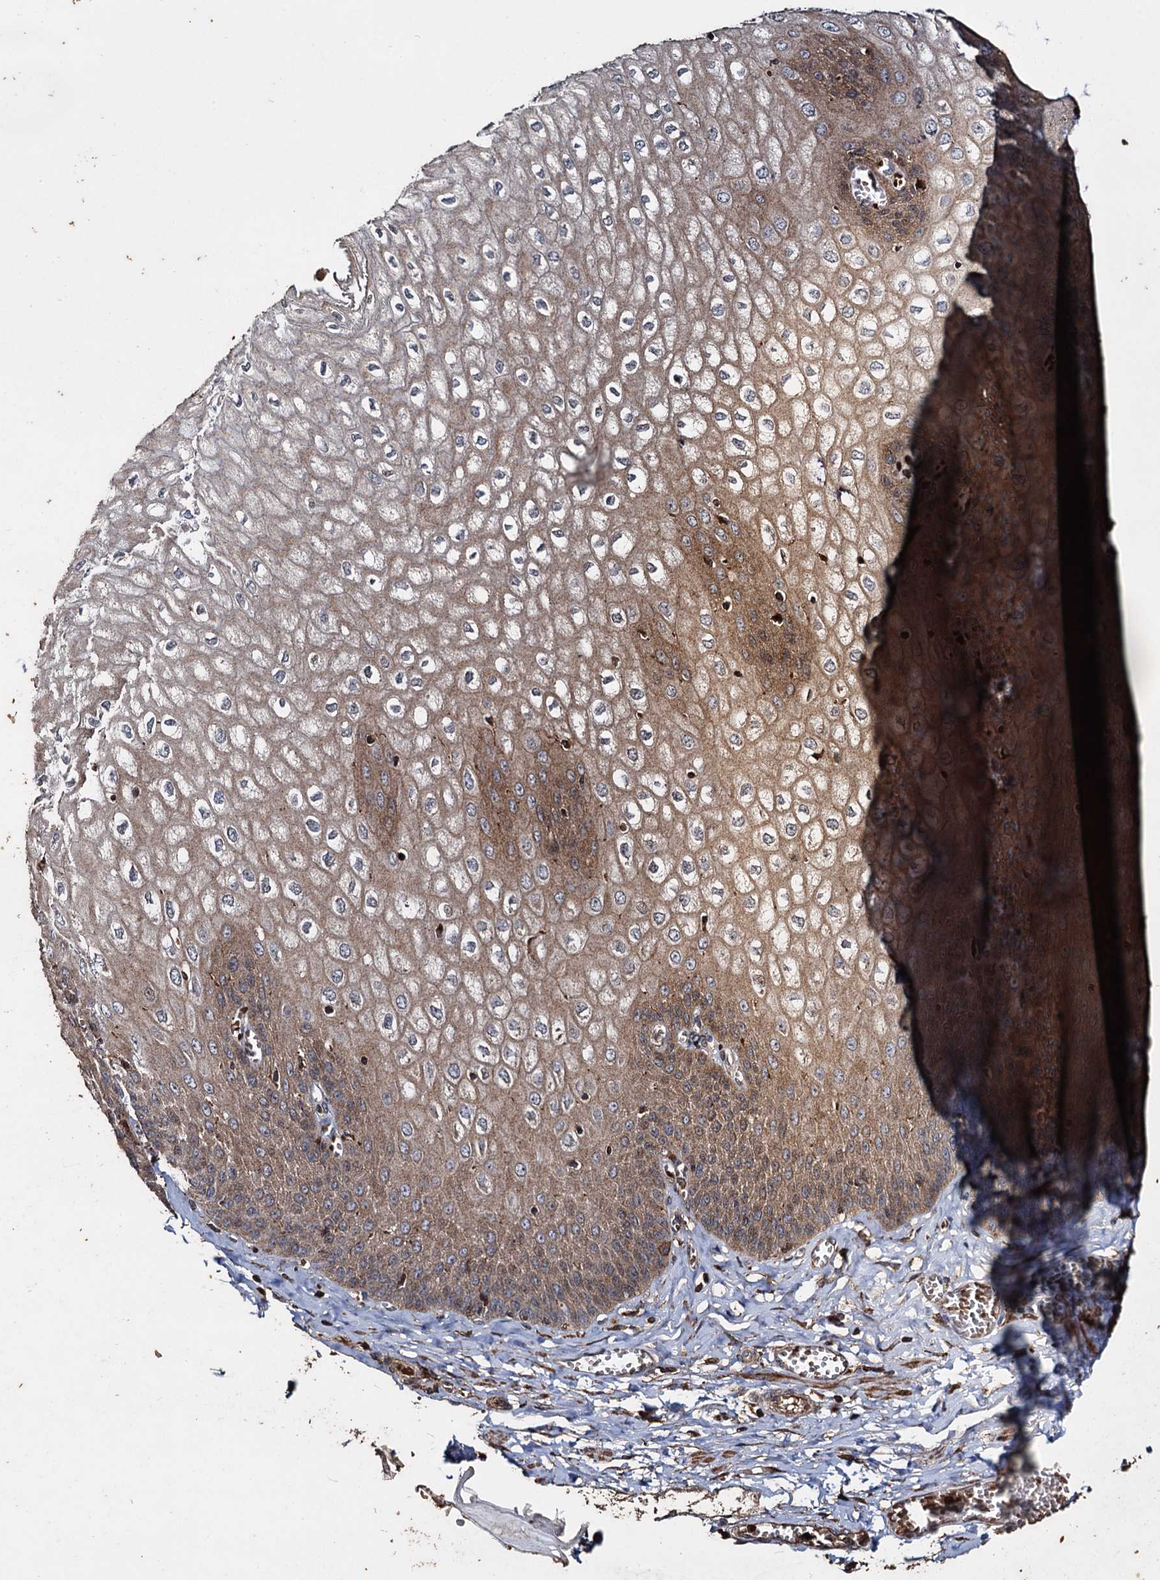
{"staining": {"intensity": "moderate", "quantity": ">75%", "location": "cytoplasmic/membranous"}, "tissue": "esophagus", "cell_type": "Squamous epithelial cells", "image_type": "normal", "snomed": [{"axis": "morphology", "description": "Normal tissue, NOS"}, {"axis": "topography", "description": "Esophagus"}], "caption": "This histopathology image displays unremarkable esophagus stained with immunohistochemistry (IHC) to label a protein in brown. The cytoplasmic/membranous of squamous epithelial cells show moderate positivity for the protein. Nuclei are counter-stained blue.", "gene": "NOTCH2NLA", "patient": {"sex": "male", "age": 60}}